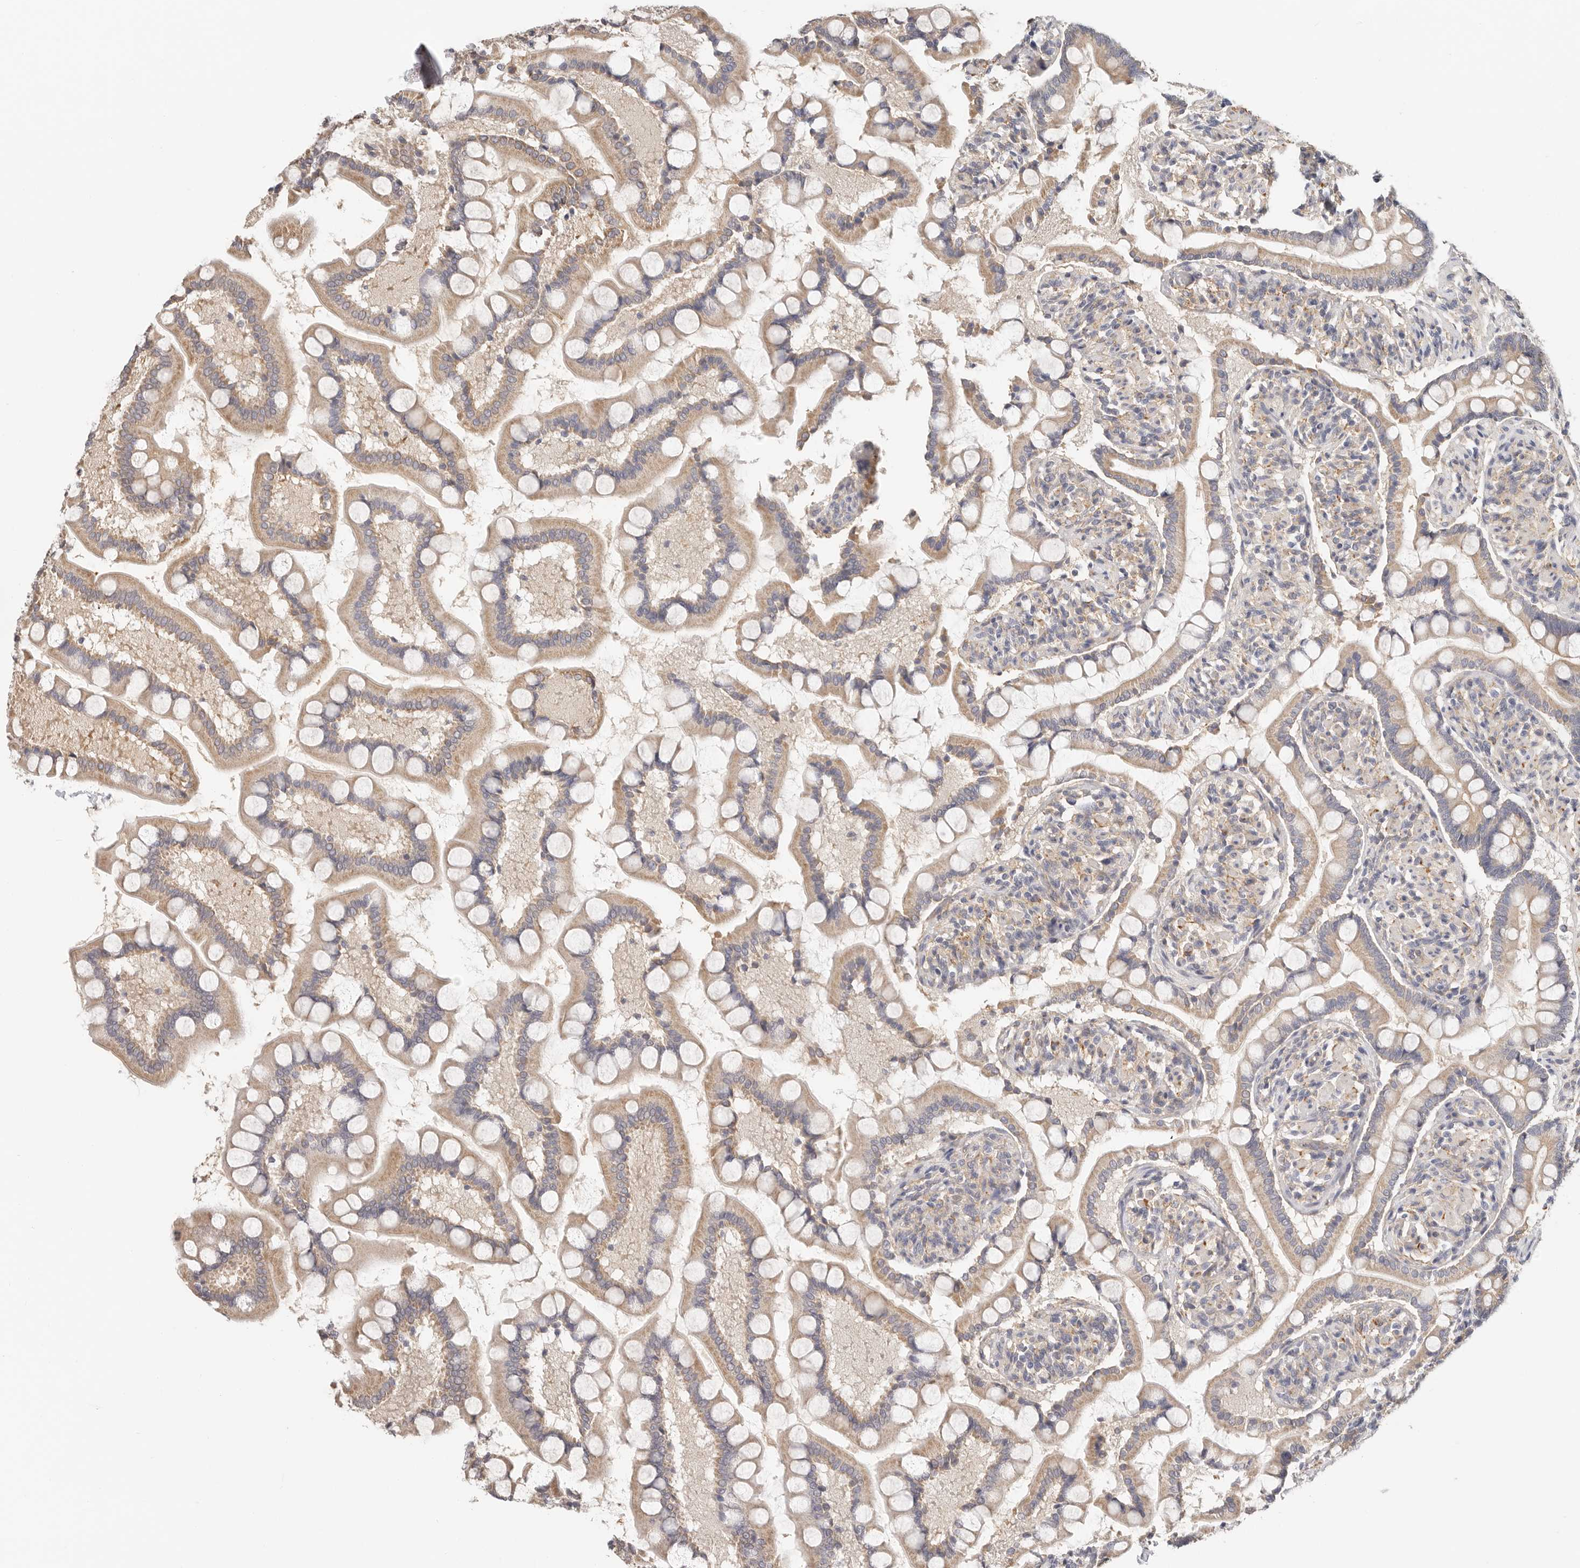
{"staining": {"intensity": "moderate", "quantity": "25%-75%", "location": "cytoplasmic/membranous"}, "tissue": "small intestine", "cell_type": "Glandular cells", "image_type": "normal", "snomed": [{"axis": "morphology", "description": "Normal tissue, NOS"}, {"axis": "topography", "description": "Small intestine"}], "caption": "IHC micrograph of benign small intestine: human small intestine stained using immunohistochemistry displays medium levels of moderate protein expression localized specifically in the cytoplasmic/membranous of glandular cells, appearing as a cytoplasmic/membranous brown color.", "gene": "AFDN", "patient": {"sex": "male", "age": 41}}